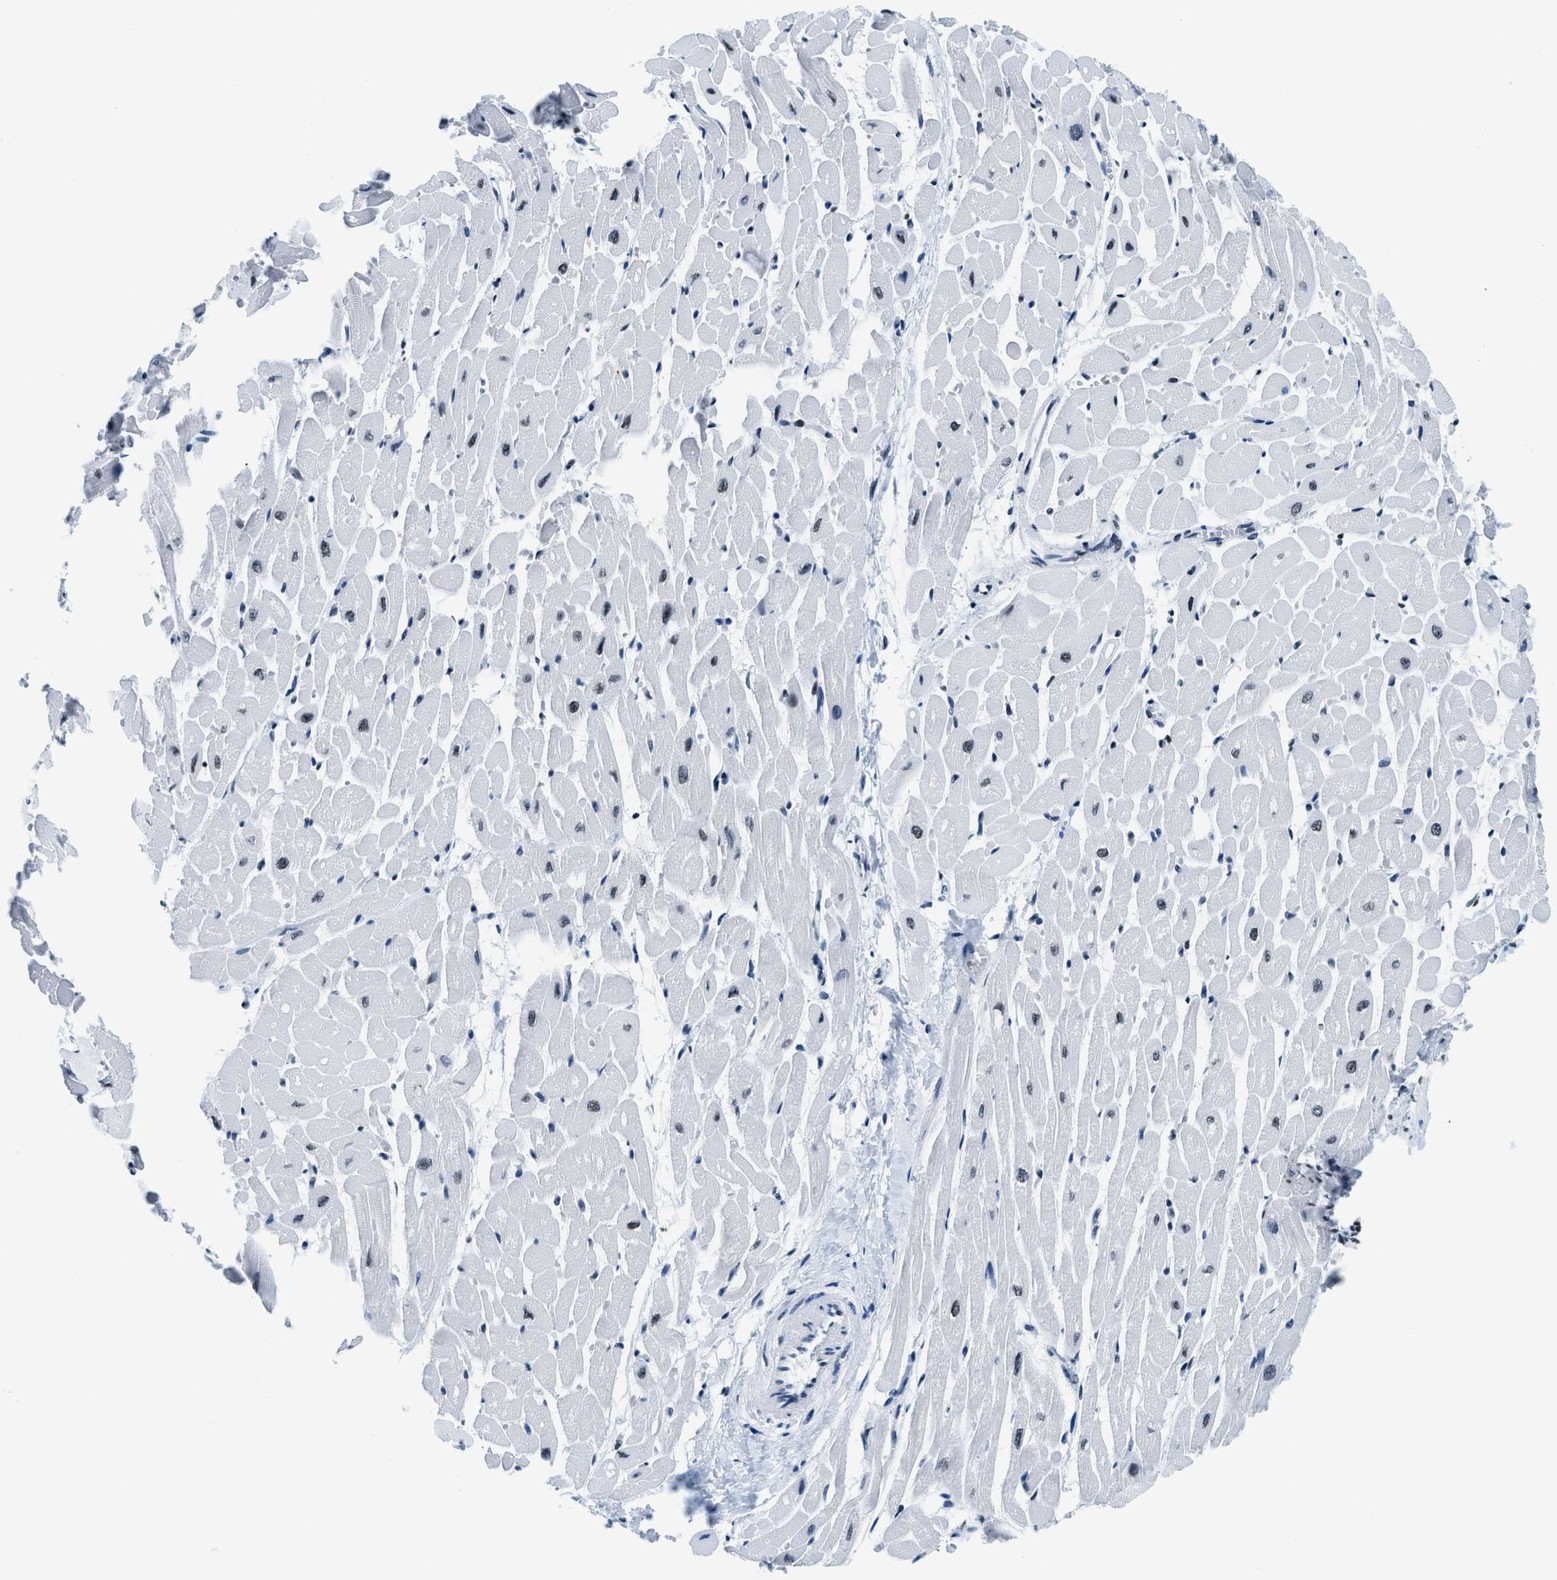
{"staining": {"intensity": "weak", "quantity": "<25%", "location": "cytoplasmic/membranous,nuclear"}, "tissue": "heart muscle", "cell_type": "Cardiomyocytes", "image_type": "normal", "snomed": [{"axis": "morphology", "description": "Normal tissue, NOS"}, {"axis": "topography", "description": "Heart"}], "caption": "The histopathology image reveals no staining of cardiomyocytes in normal heart muscle.", "gene": "TOP1", "patient": {"sex": "male", "age": 45}}